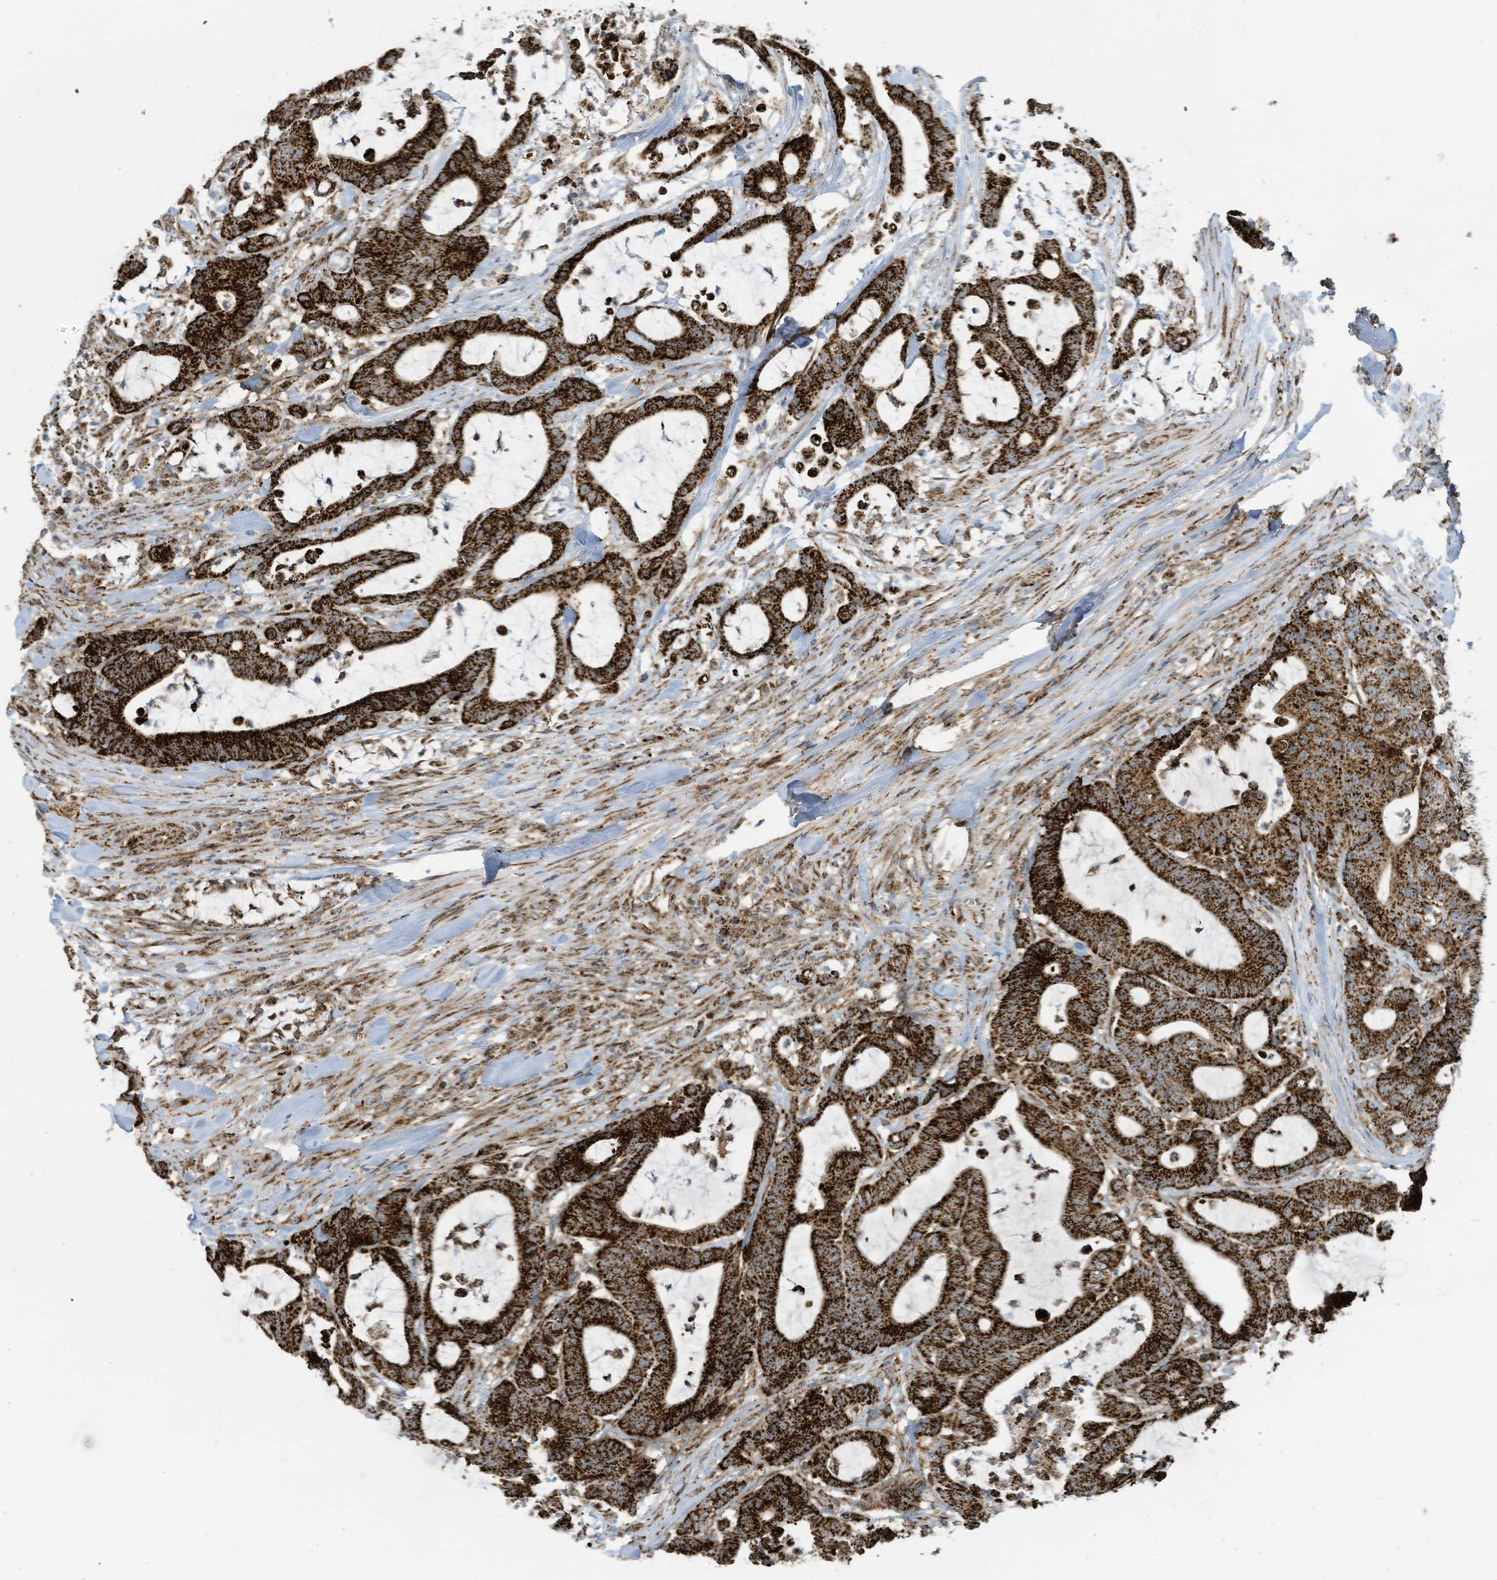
{"staining": {"intensity": "strong", "quantity": ">75%", "location": "cytoplasmic/membranous"}, "tissue": "colorectal cancer", "cell_type": "Tumor cells", "image_type": "cancer", "snomed": [{"axis": "morphology", "description": "Adenocarcinoma, NOS"}, {"axis": "topography", "description": "Colon"}], "caption": "Immunohistochemistry (IHC) histopathology image of neoplastic tissue: human colorectal adenocarcinoma stained using immunohistochemistry demonstrates high levels of strong protein expression localized specifically in the cytoplasmic/membranous of tumor cells, appearing as a cytoplasmic/membranous brown color.", "gene": "COX10", "patient": {"sex": "female", "age": 84}}